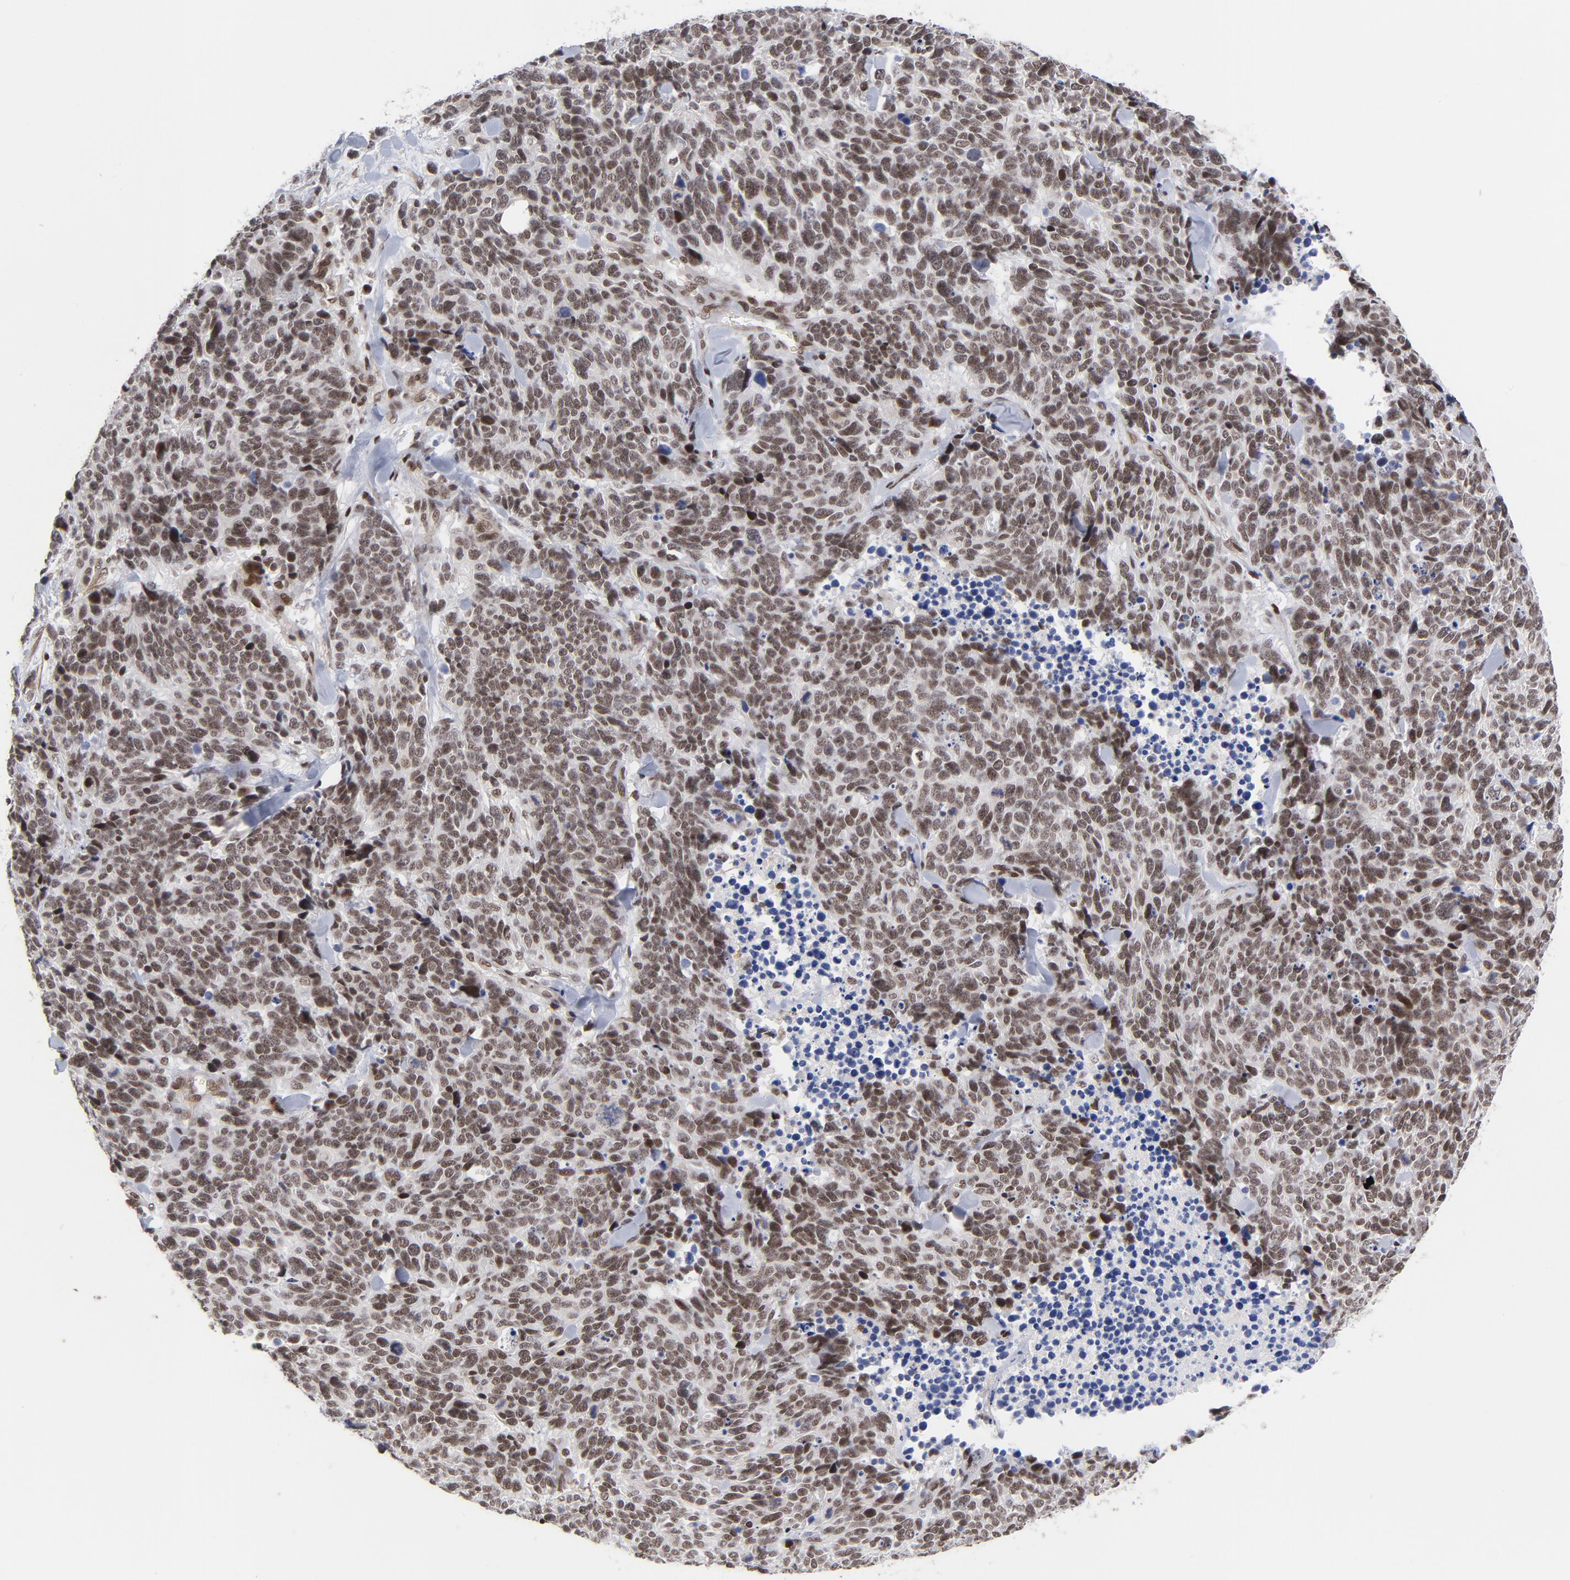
{"staining": {"intensity": "strong", "quantity": ">75%", "location": "nuclear"}, "tissue": "lung cancer", "cell_type": "Tumor cells", "image_type": "cancer", "snomed": [{"axis": "morphology", "description": "Neoplasm, malignant, NOS"}, {"axis": "topography", "description": "Lung"}], "caption": "IHC histopathology image of human lung cancer stained for a protein (brown), which displays high levels of strong nuclear expression in about >75% of tumor cells.", "gene": "CTCF", "patient": {"sex": "female", "age": 58}}